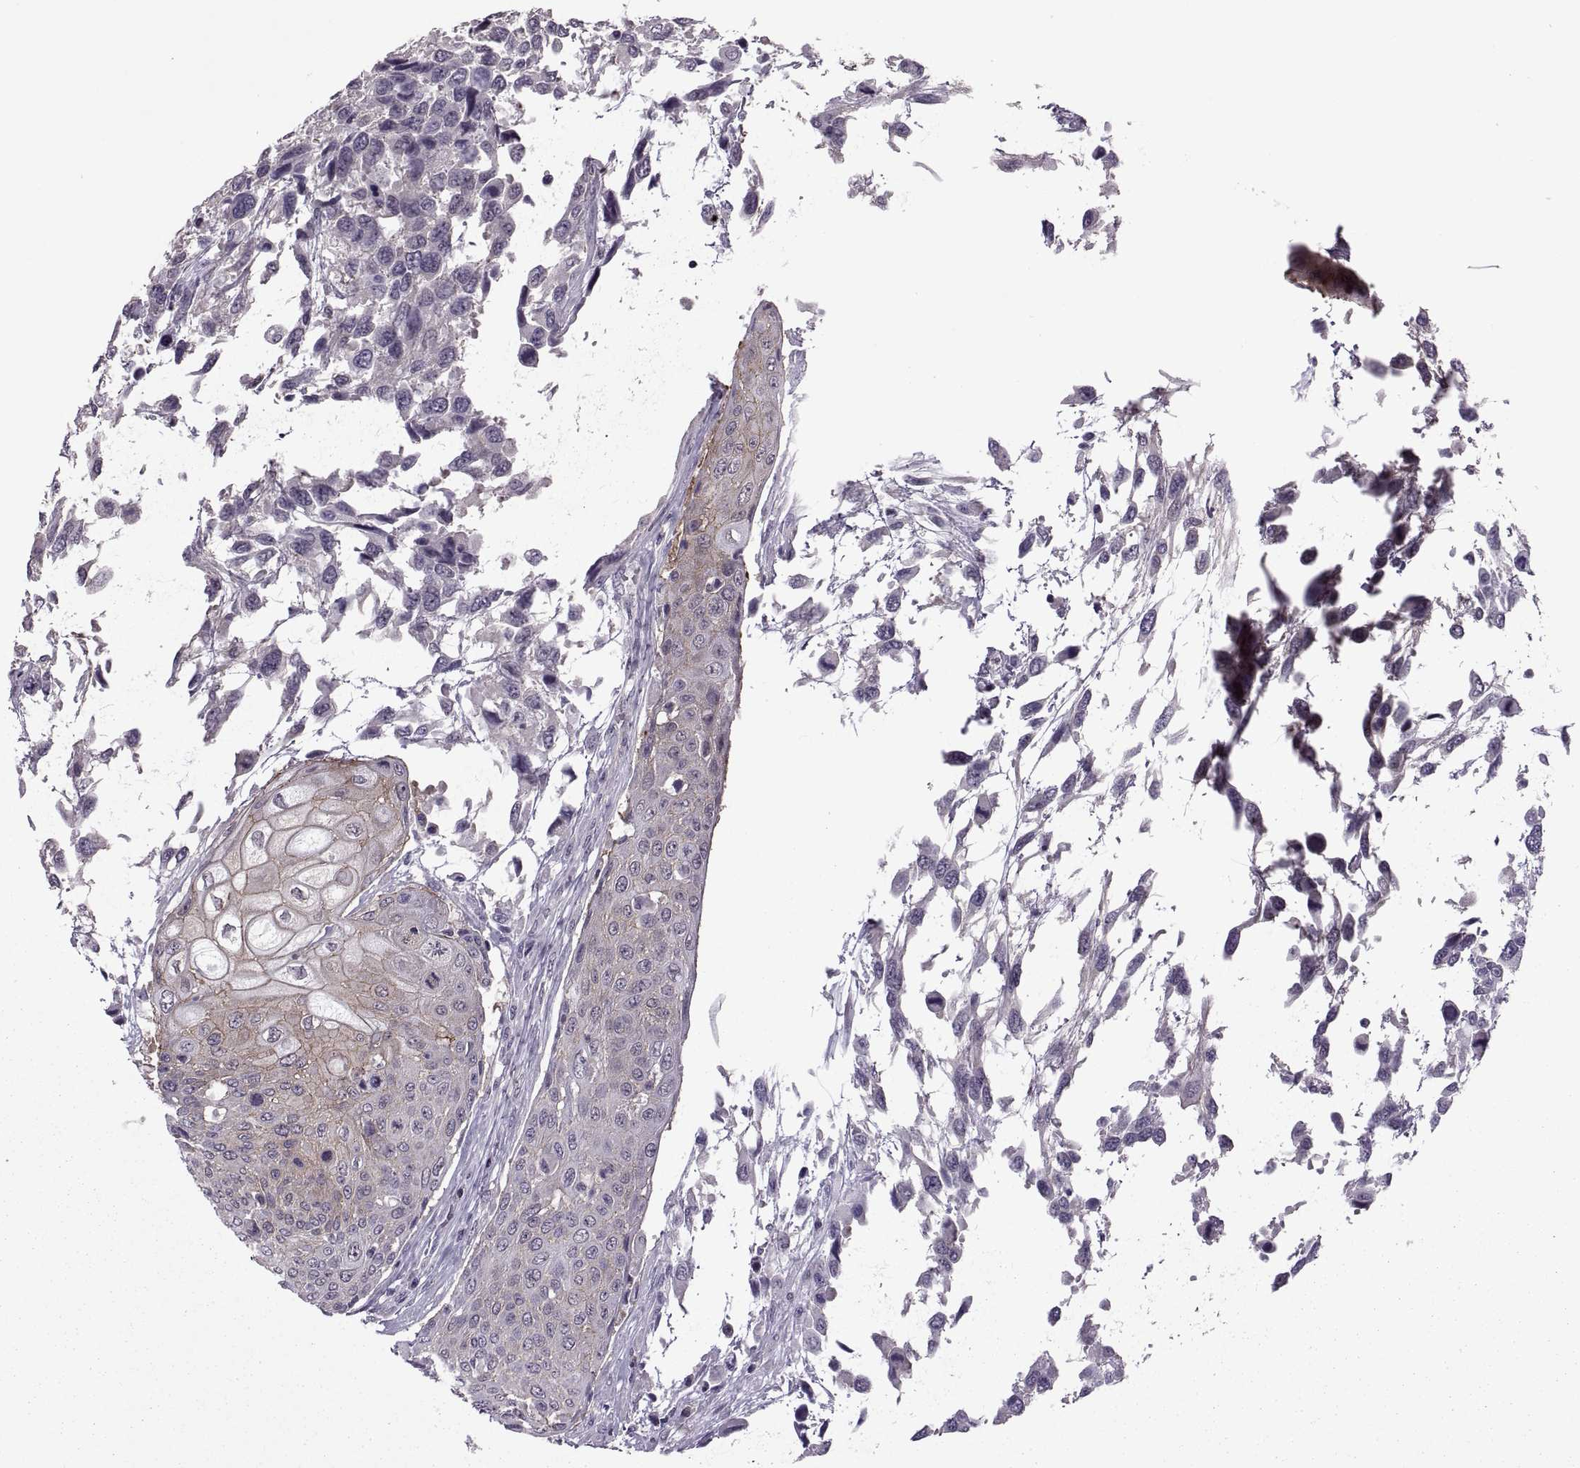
{"staining": {"intensity": "strong", "quantity": "<25%", "location": "cytoplasmic/membranous"}, "tissue": "urothelial cancer", "cell_type": "Tumor cells", "image_type": "cancer", "snomed": [{"axis": "morphology", "description": "Urothelial carcinoma, High grade"}, {"axis": "topography", "description": "Urinary bladder"}], "caption": "High-power microscopy captured an immunohistochemistry image of urothelial carcinoma (high-grade), revealing strong cytoplasmic/membranous expression in approximately <25% of tumor cells. (DAB = brown stain, brightfield microscopy at high magnification).", "gene": "ODF3", "patient": {"sex": "female", "age": 70}}